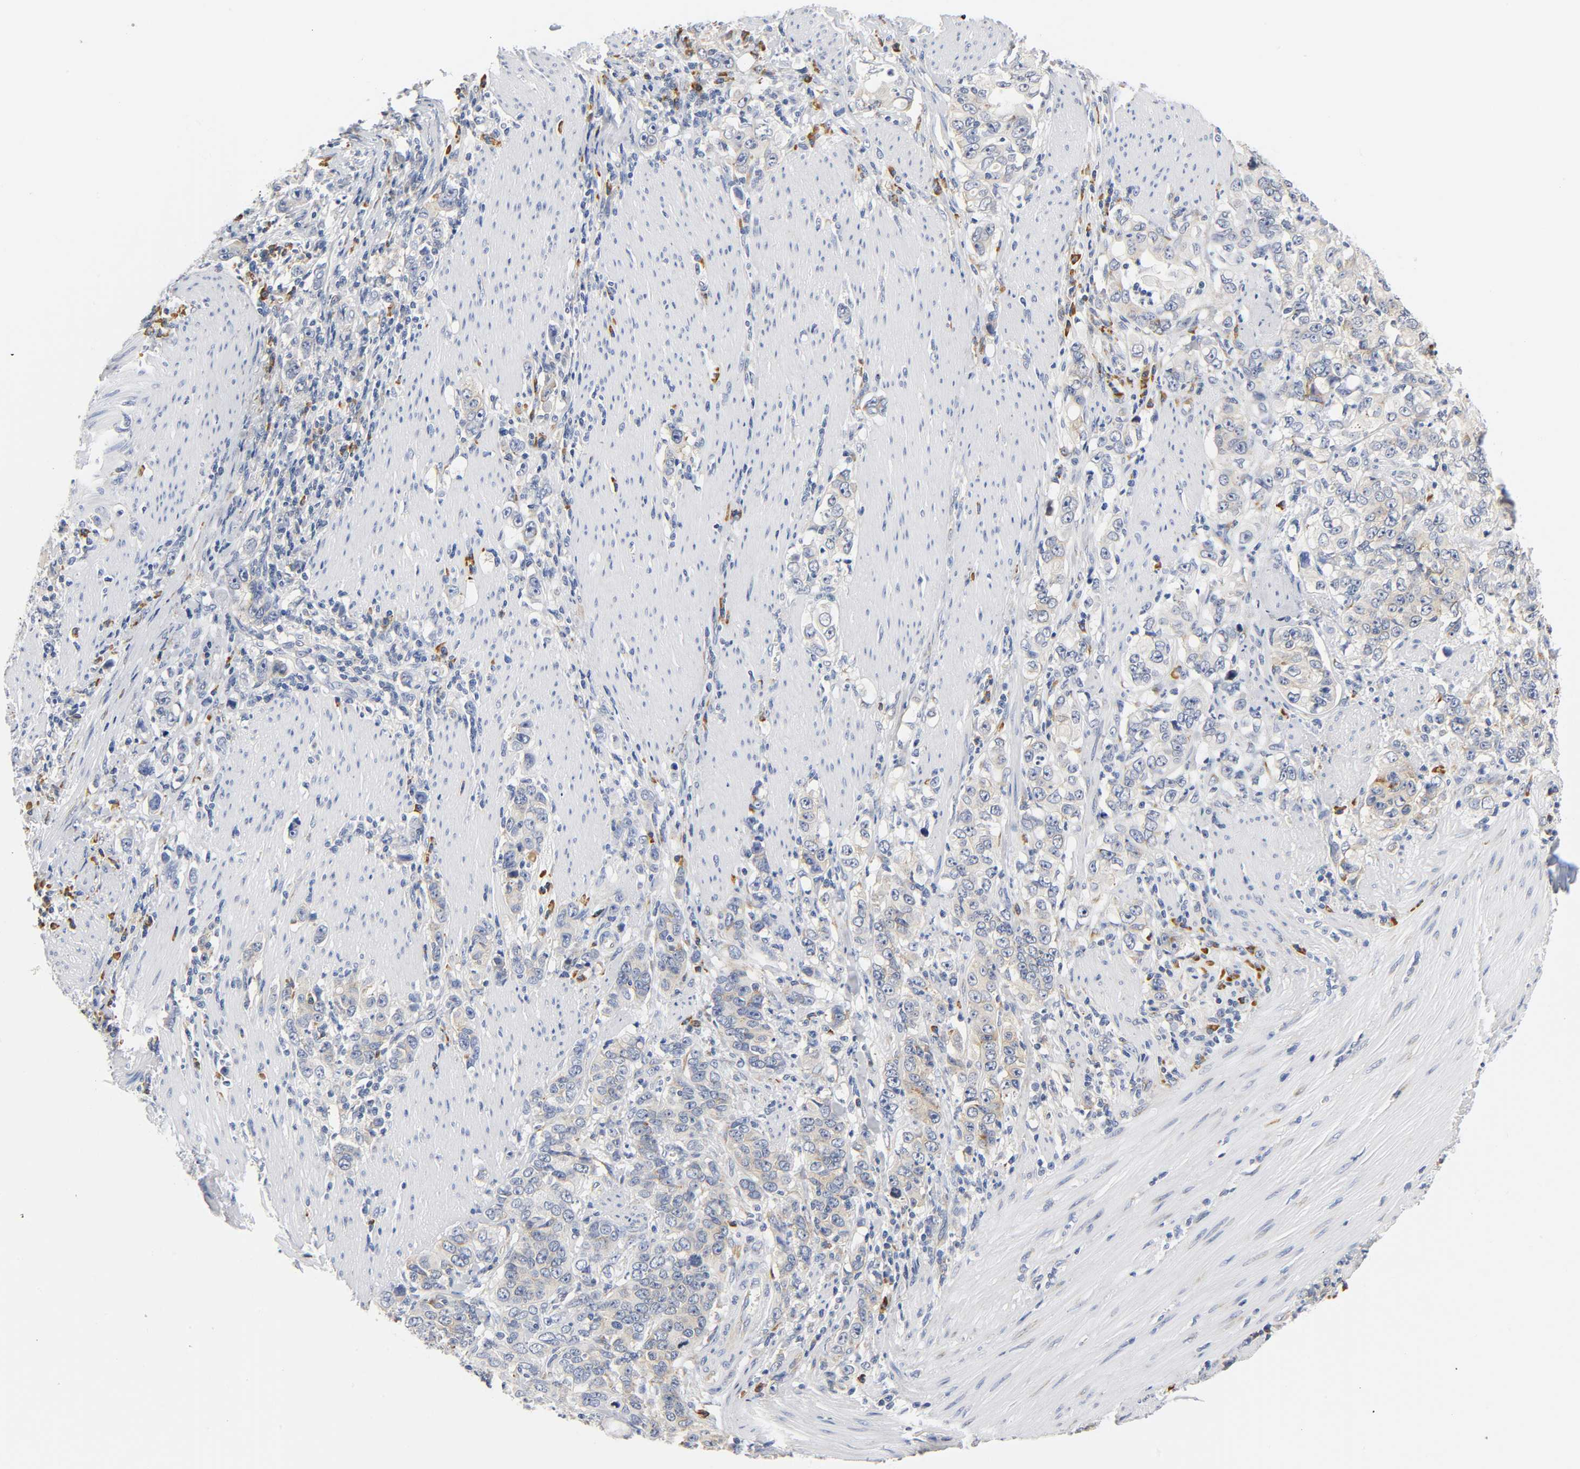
{"staining": {"intensity": "weak", "quantity": "25%-75%", "location": "cytoplasmic/membranous"}, "tissue": "stomach cancer", "cell_type": "Tumor cells", "image_type": "cancer", "snomed": [{"axis": "morphology", "description": "Adenocarcinoma, NOS"}, {"axis": "topography", "description": "Stomach, lower"}], "caption": "DAB (3,3'-diaminobenzidine) immunohistochemical staining of adenocarcinoma (stomach) exhibits weak cytoplasmic/membranous protein expression in approximately 25%-75% of tumor cells.", "gene": "REL", "patient": {"sex": "female", "age": 72}}